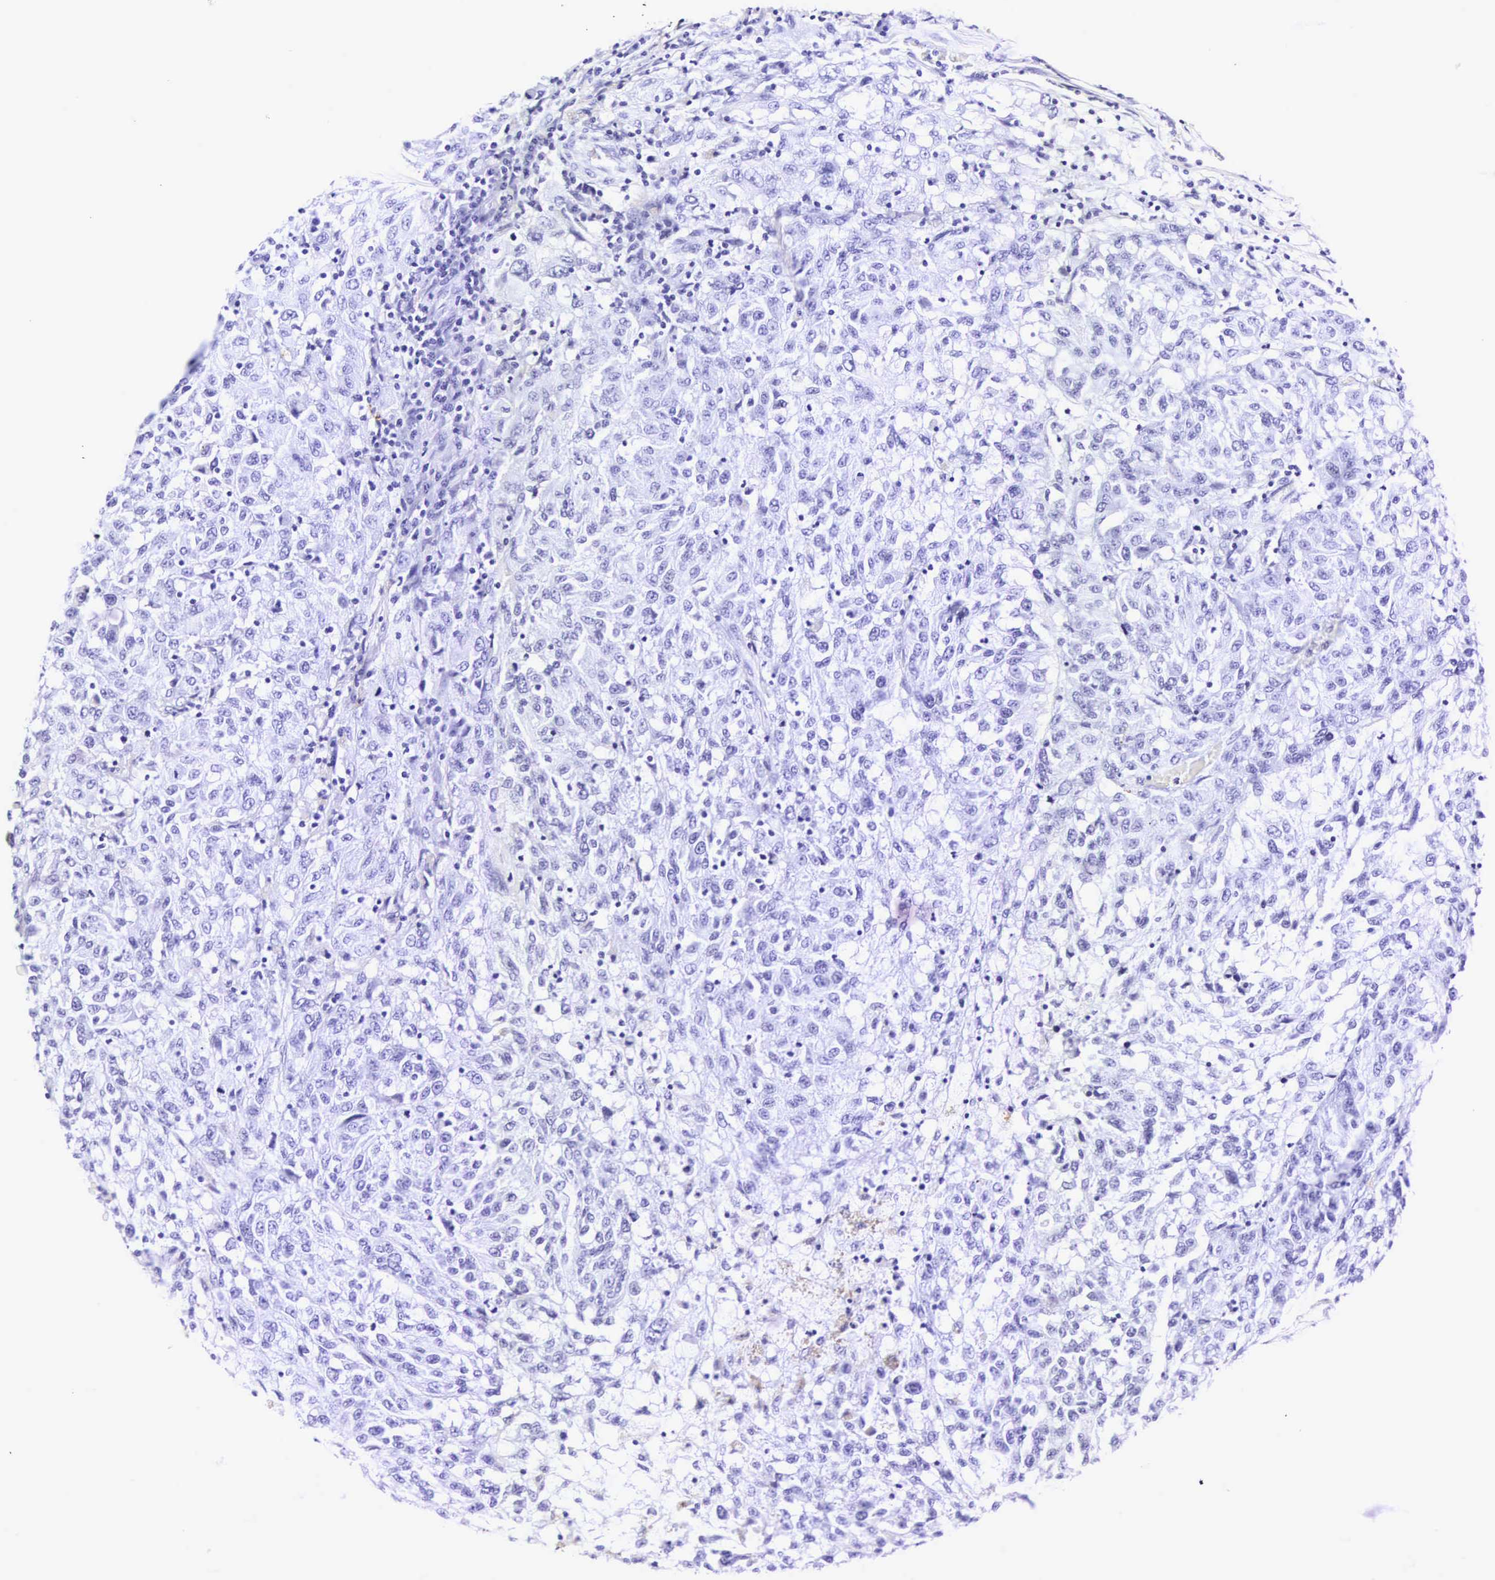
{"staining": {"intensity": "weak", "quantity": "<25%", "location": "cytoplasmic/membranous"}, "tissue": "melanoma", "cell_type": "Tumor cells", "image_type": "cancer", "snomed": [{"axis": "morphology", "description": "Malignant melanoma, NOS"}, {"axis": "topography", "description": "Skin"}], "caption": "Photomicrograph shows no significant protein positivity in tumor cells of malignant melanoma.", "gene": "CD1A", "patient": {"sex": "female", "age": 77}}